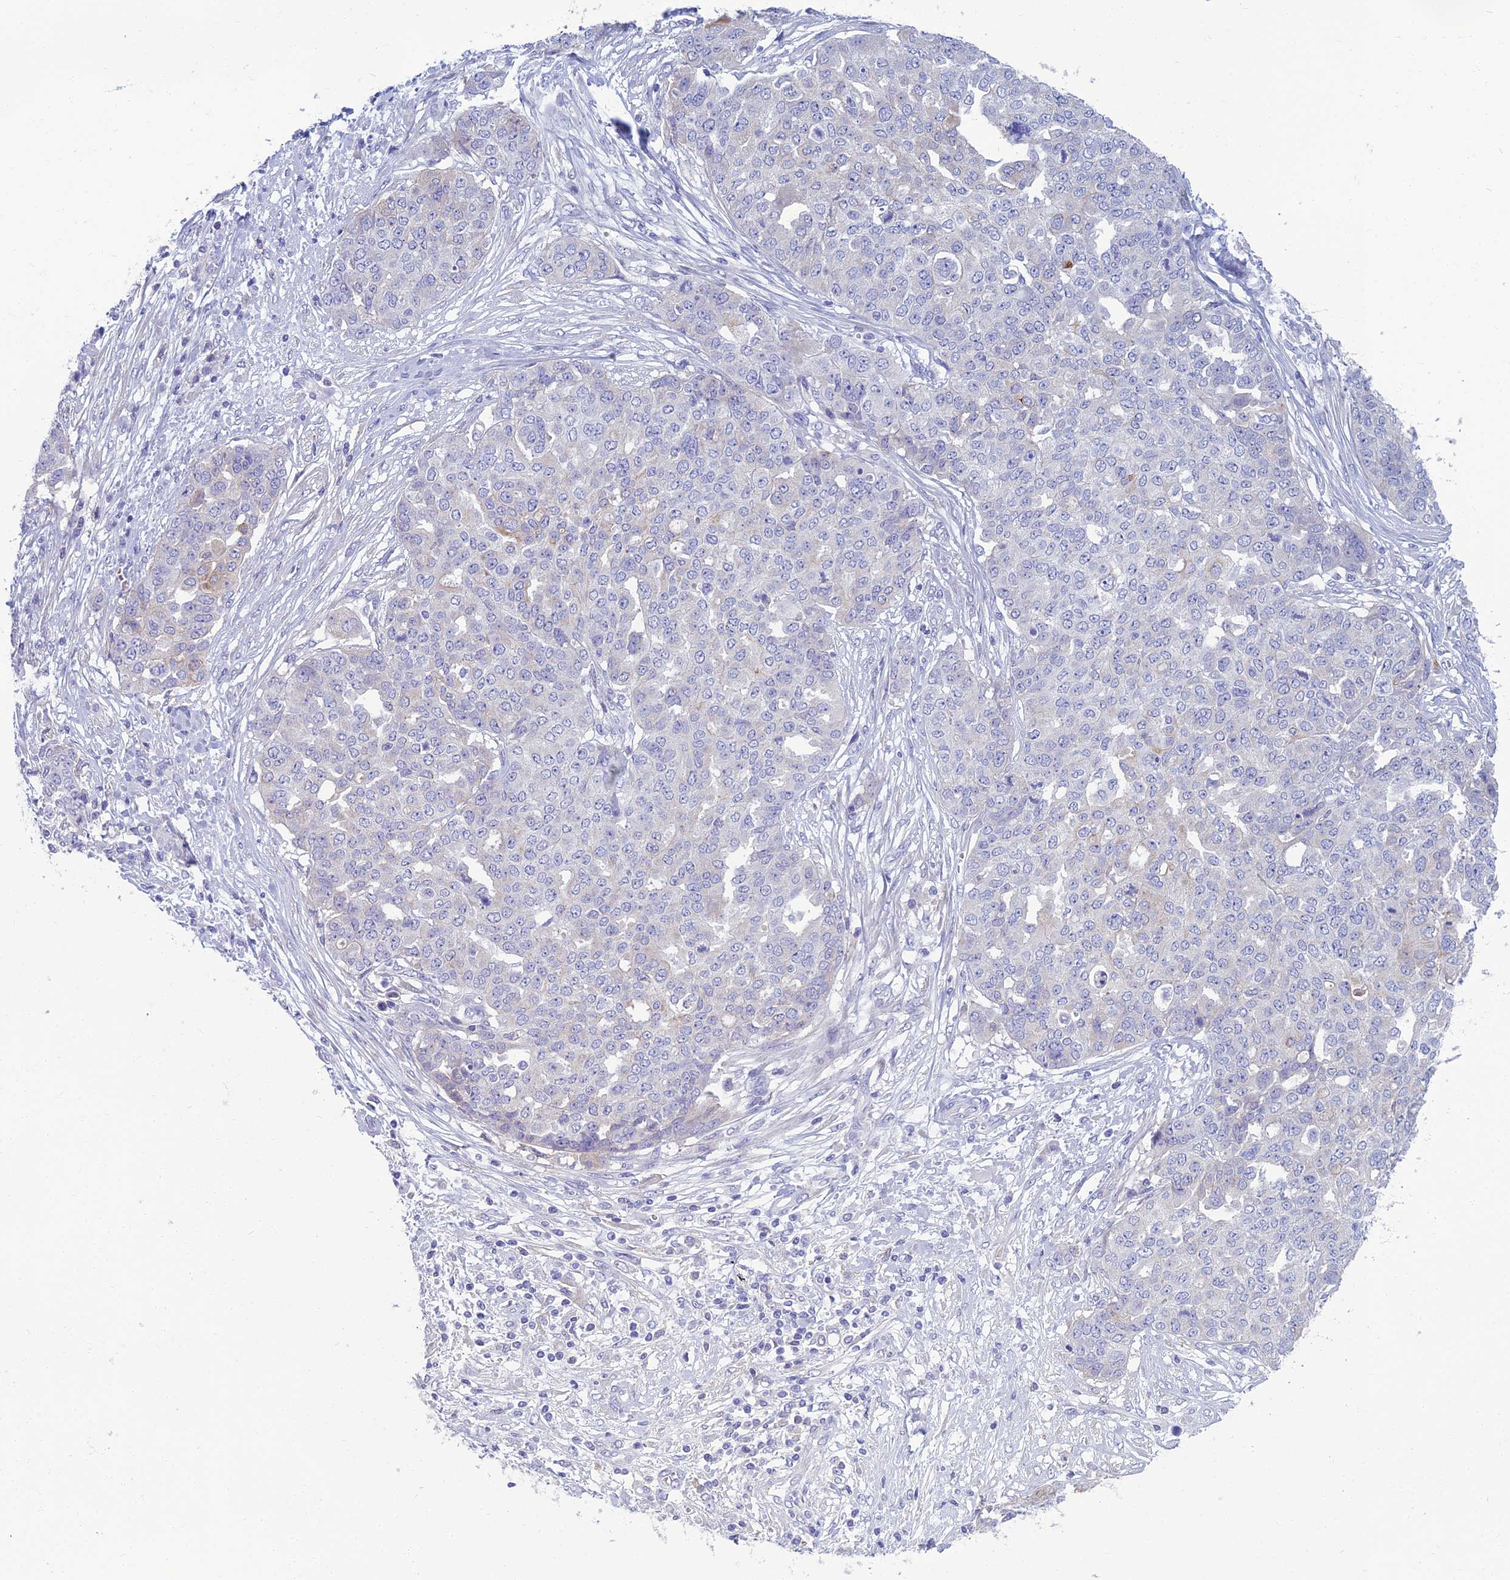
{"staining": {"intensity": "negative", "quantity": "none", "location": "none"}, "tissue": "ovarian cancer", "cell_type": "Tumor cells", "image_type": "cancer", "snomed": [{"axis": "morphology", "description": "Cystadenocarcinoma, serous, NOS"}, {"axis": "topography", "description": "Soft tissue"}, {"axis": "topography", "description": "Ovary"}], "caption": "Immunohistochemical staining of human serous cystadenocarcinoma (ovarian) exhibits no significant staining in tumor cells.", "gene": "SPTLC3", "patient": {"sex": "female", "age": 57}}